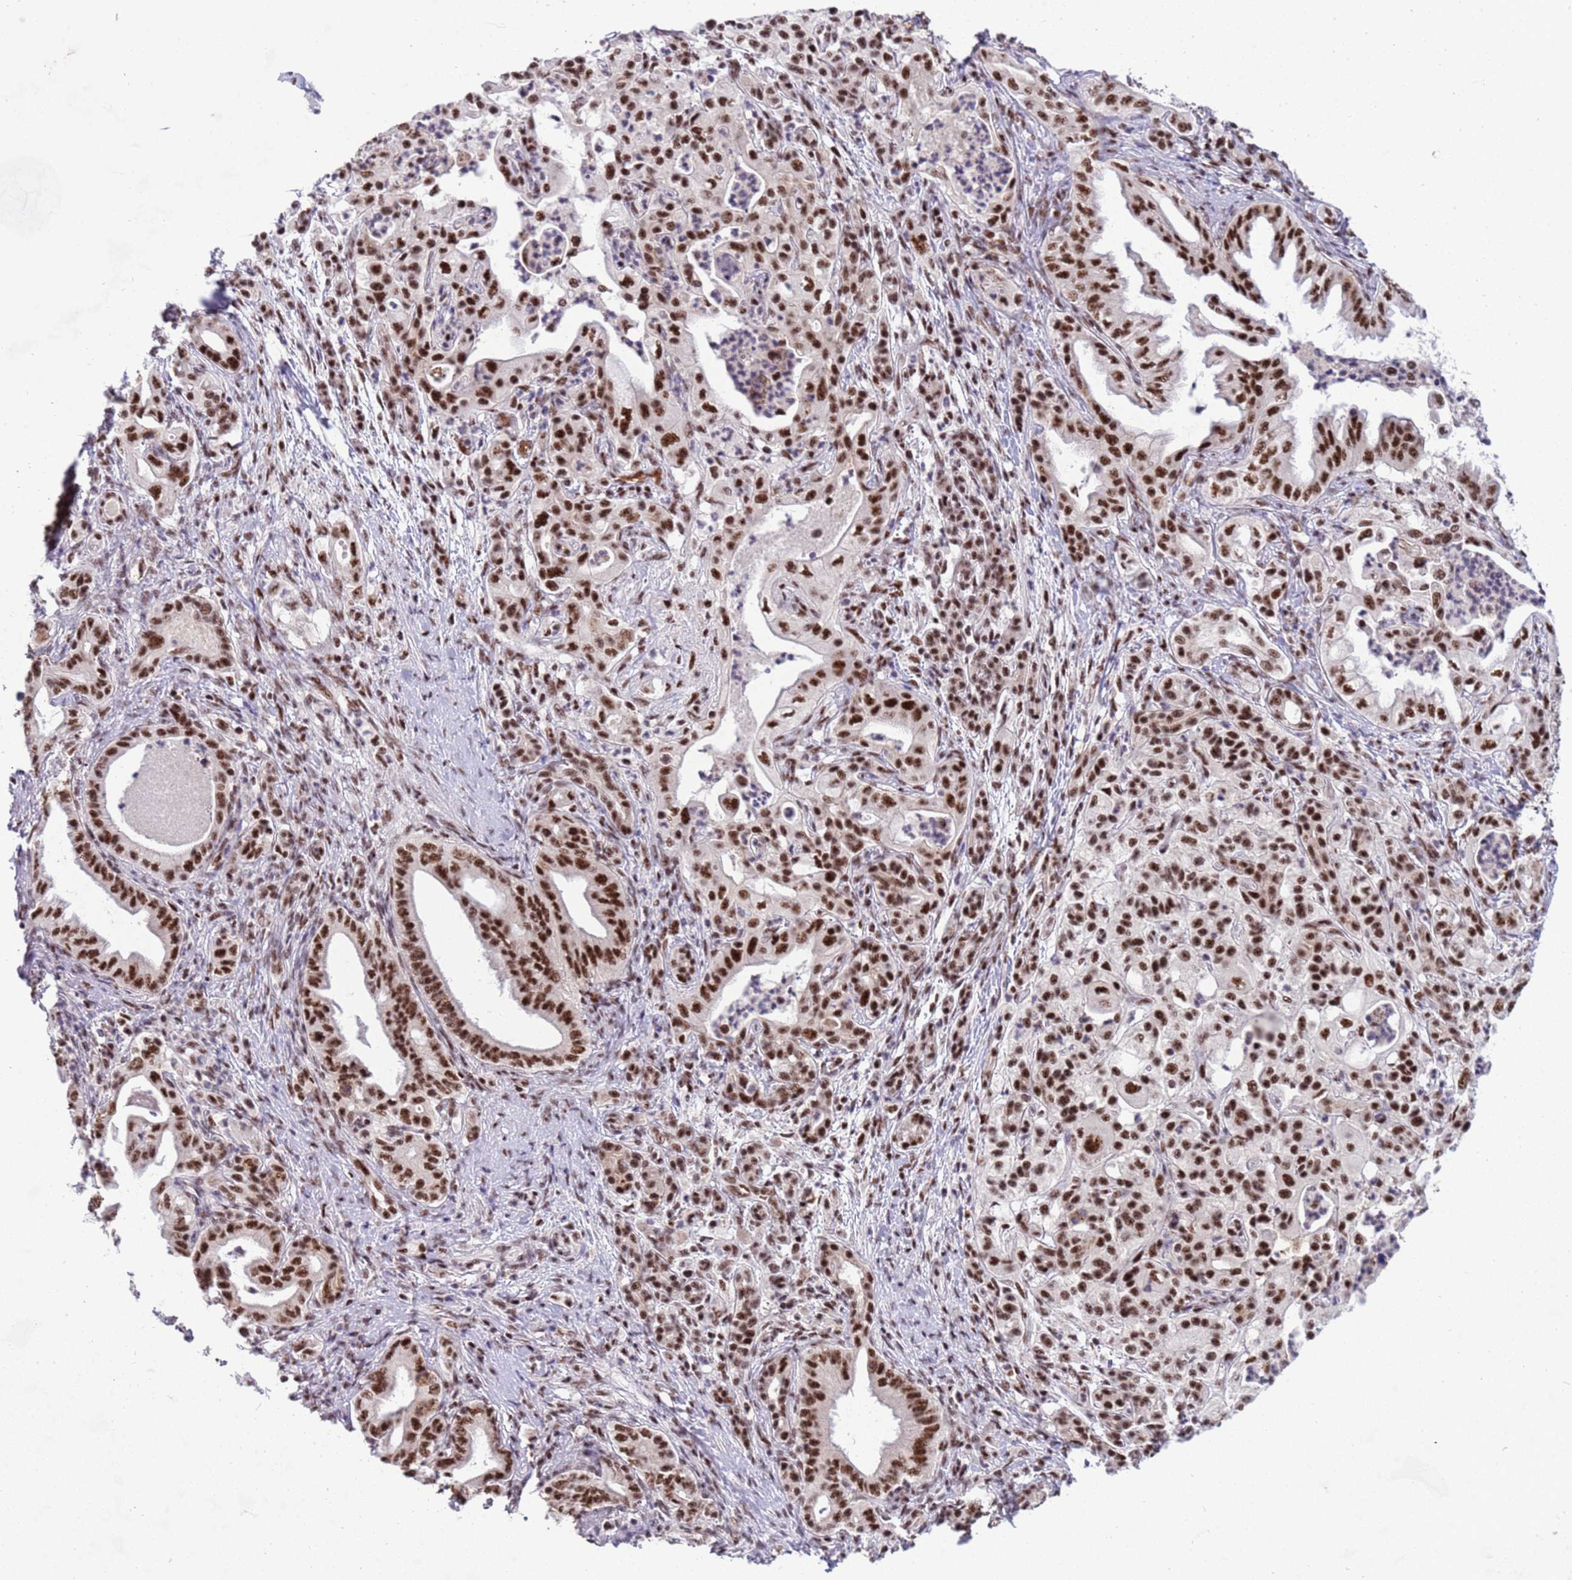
{"staining": {"intensity": "strong", "quantity": ">75%", "location": "nuclear"}, "tissue": "pancreatic cancer", "cell_type": "Tumor cells", "image_type": "cancer", "snomed": [{"axis": "morphology", "description": "Adenocarcinoma, NOS"}, {"axis": "topography", "description": "Pancreas"}], "caption": "About >75% of tumor cells in pancreatic adenocarcinoma reveal strong nuclear protein staining as visualized by brown immunohistochemical staining.", "gene": "THOC2", "patient": {"sex": "male", "age": 58}}